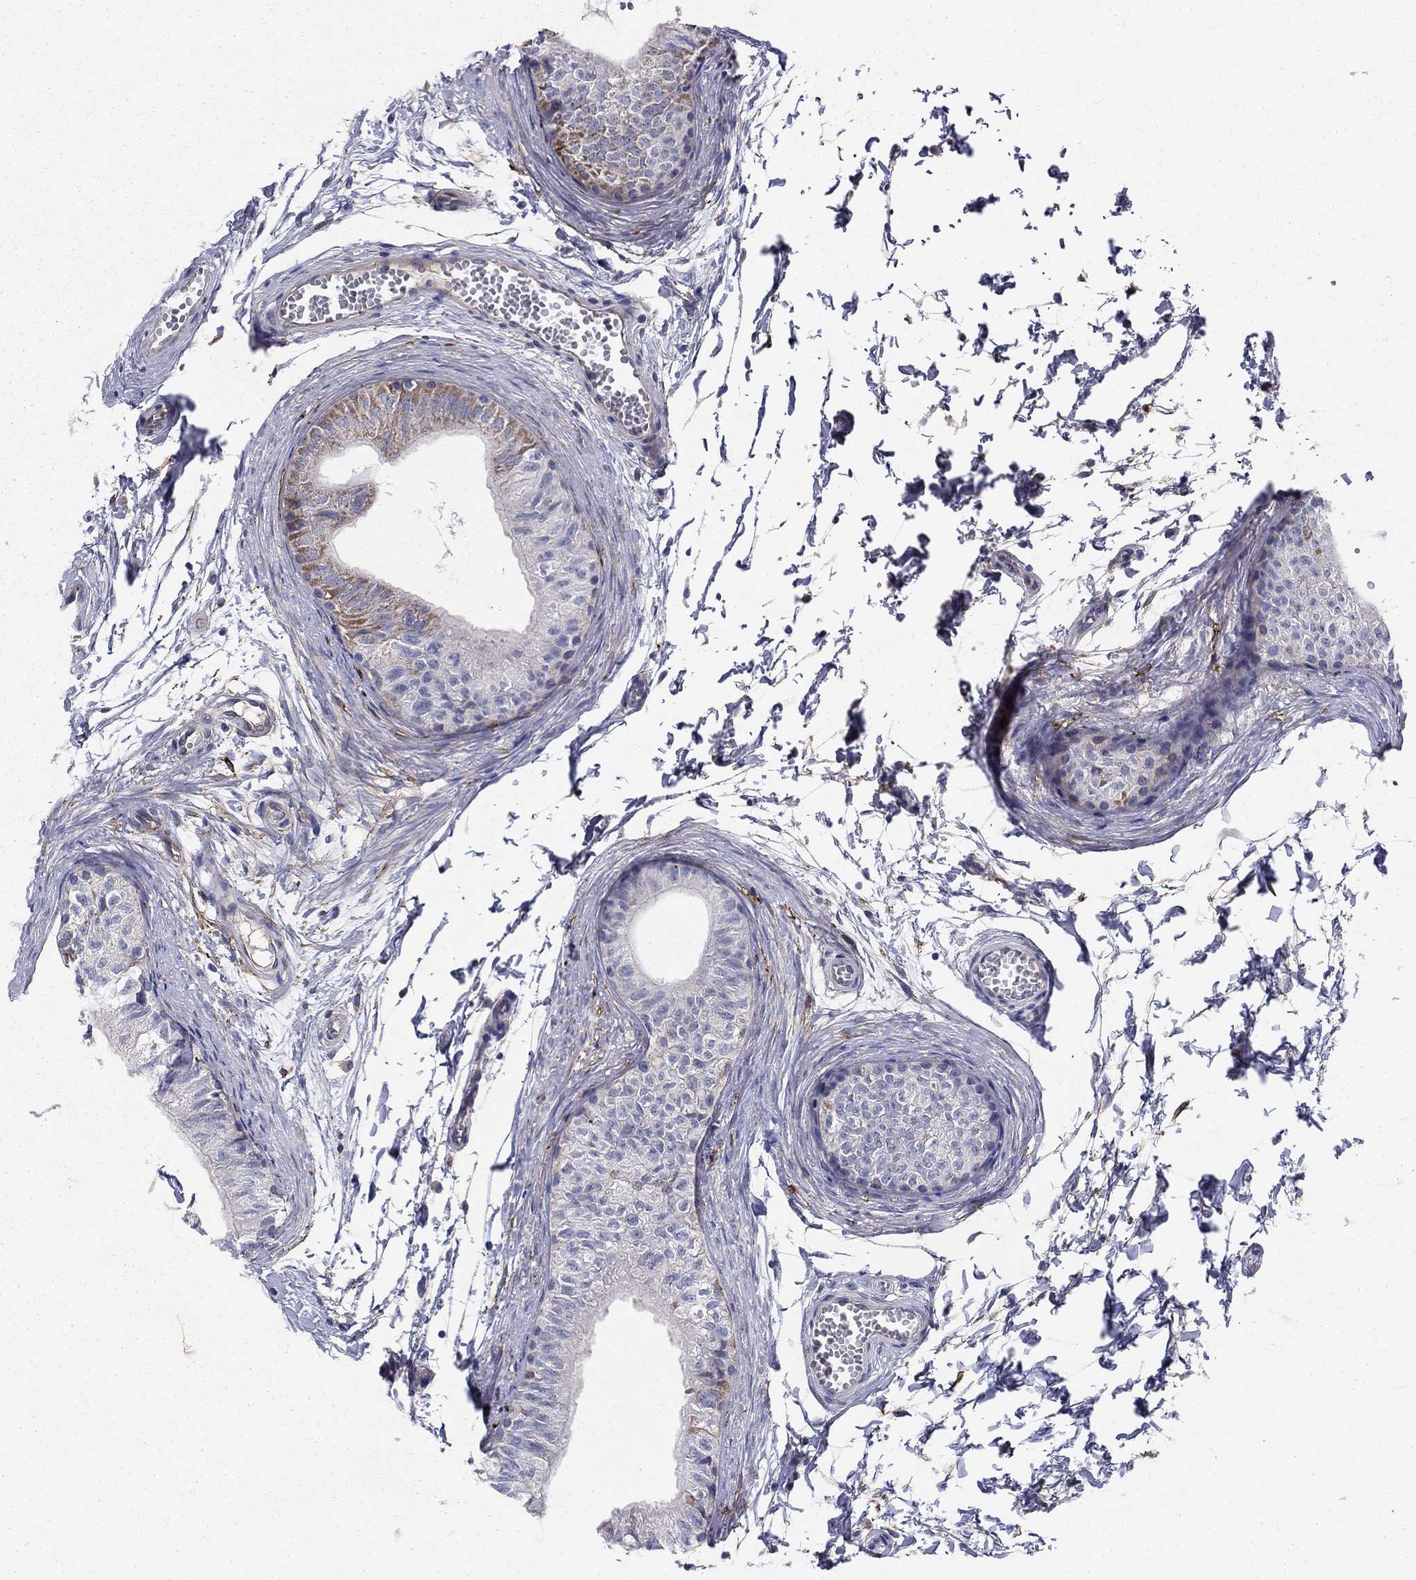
{"staining": {"intensity": "moderate", "quantity": "<25%", "location": "cytoplasmic/membranous"}, "tissue": "epididymis", "cell_type": "Glandular cells", "image_type": "normal", "snomed": [{"axis": "morphology", "description": "Normal tissue, NOS"}, {"axis": "topography", "description": "Epididymis"}], "caption": "Protein expression analysis of unremarkable epididymis displays moderate cytoplasmic/membranous expression in about <25% of glandular cells. (brown staining indicates protein expression, while blue staining denotes nuclei).", "gene": "EMP2", "patient": {"sex": "male", "age": 22}}